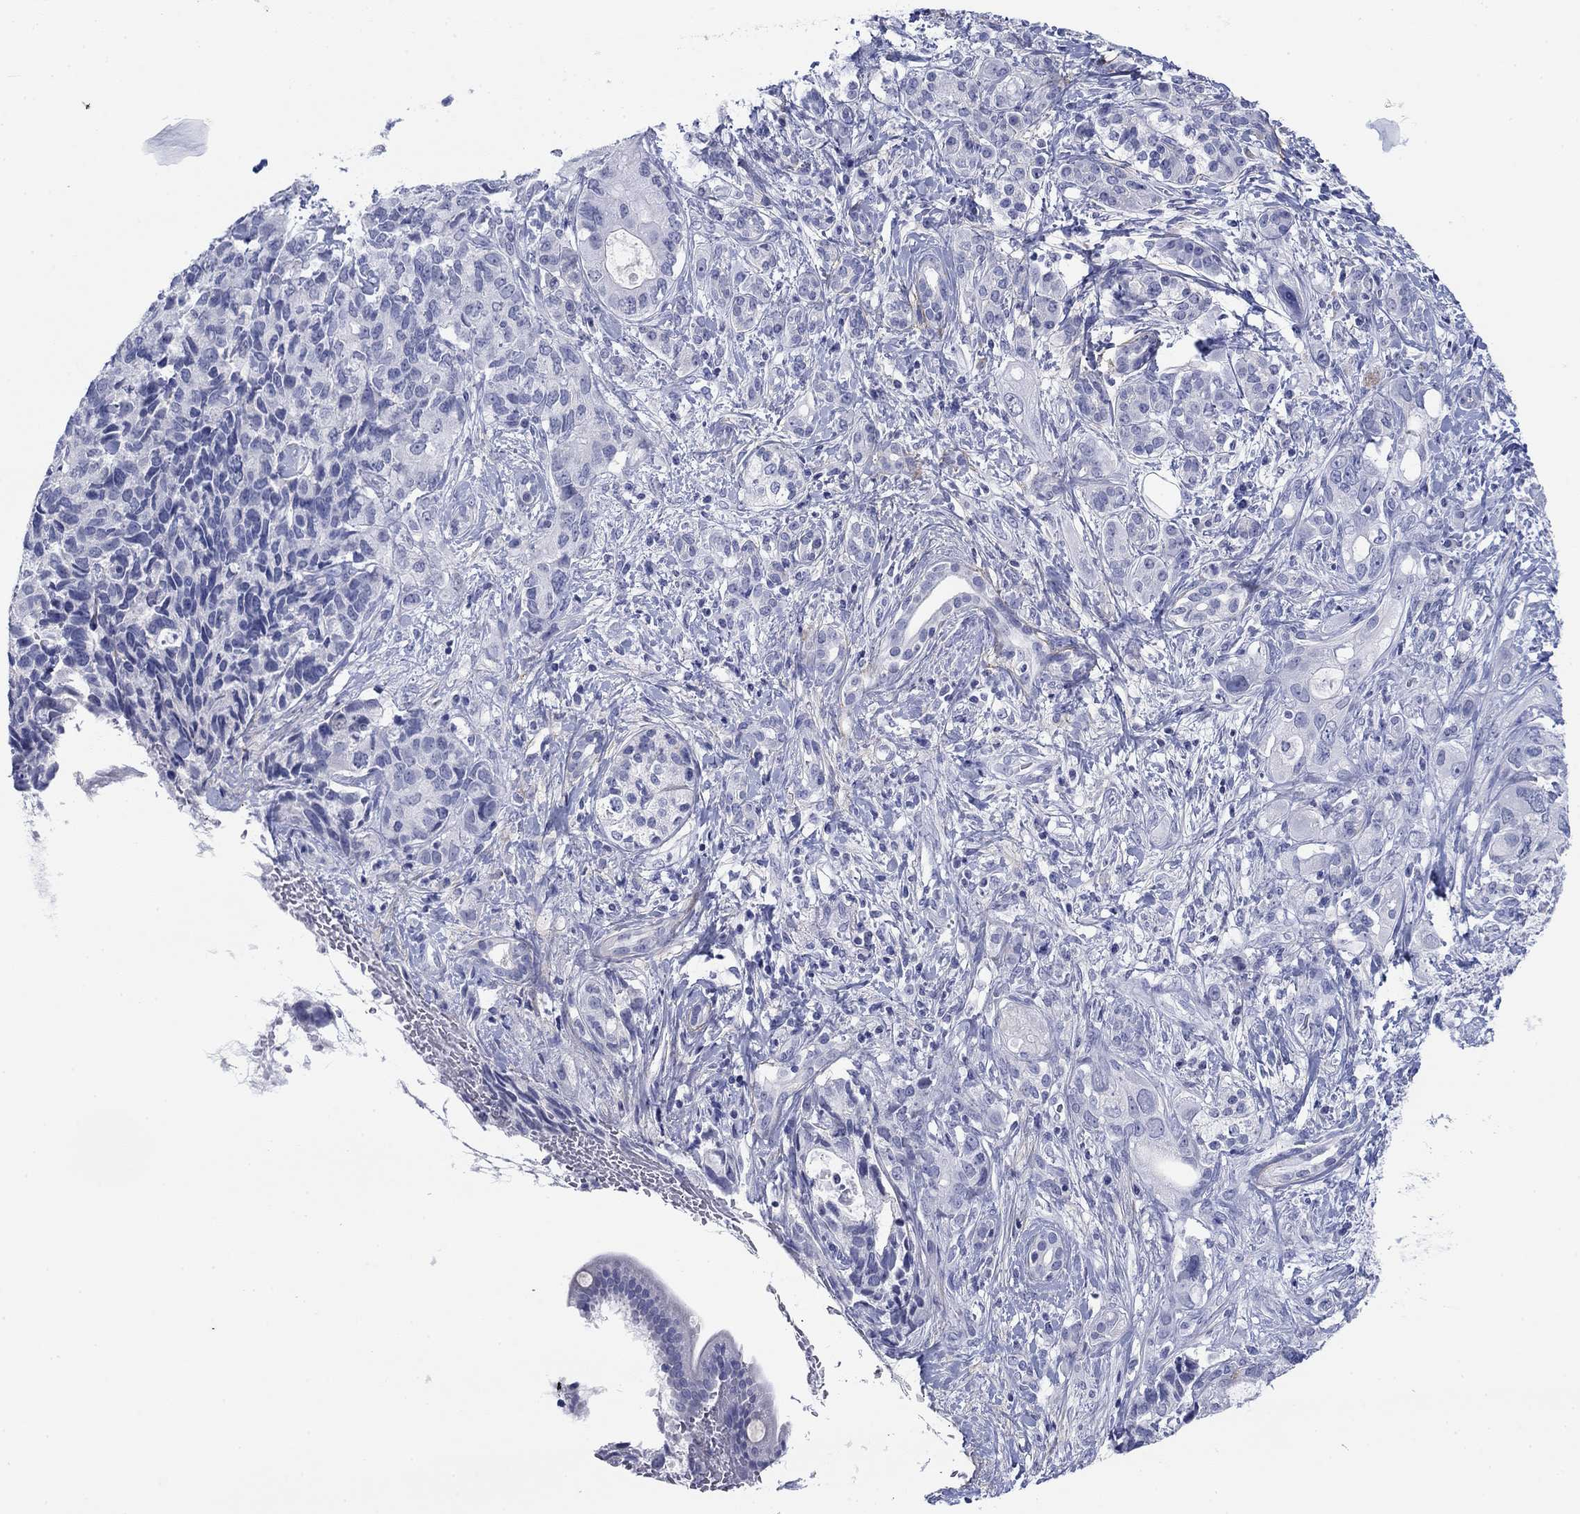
{"staining": {"intensity": "negative", "quantity": "none", "location": "none"}, "tissue": "pancreatic cancer", "cell_type": "Tumor cells", "image_type": "cancer", "snomed": [{"axis": "morphology", "description": "Adenocarcinoma, NOS"}, {"axis": "topography", "description": "Pancreas"}], "caption": "This histopathology image is of pancreatic cancer (adenocarcinoma) stained with IHC to label a protein in brown with the nuclei are counter-stained blue. There is no expression in tumor cells. (Stains: DAB immunohistochemistry (IHC) with hematoxylin counter stain, Microscopy: brightfield microscopy at high magnification).", "gene": "PDYN", "patient": {"sex": "female", "age": 56}}